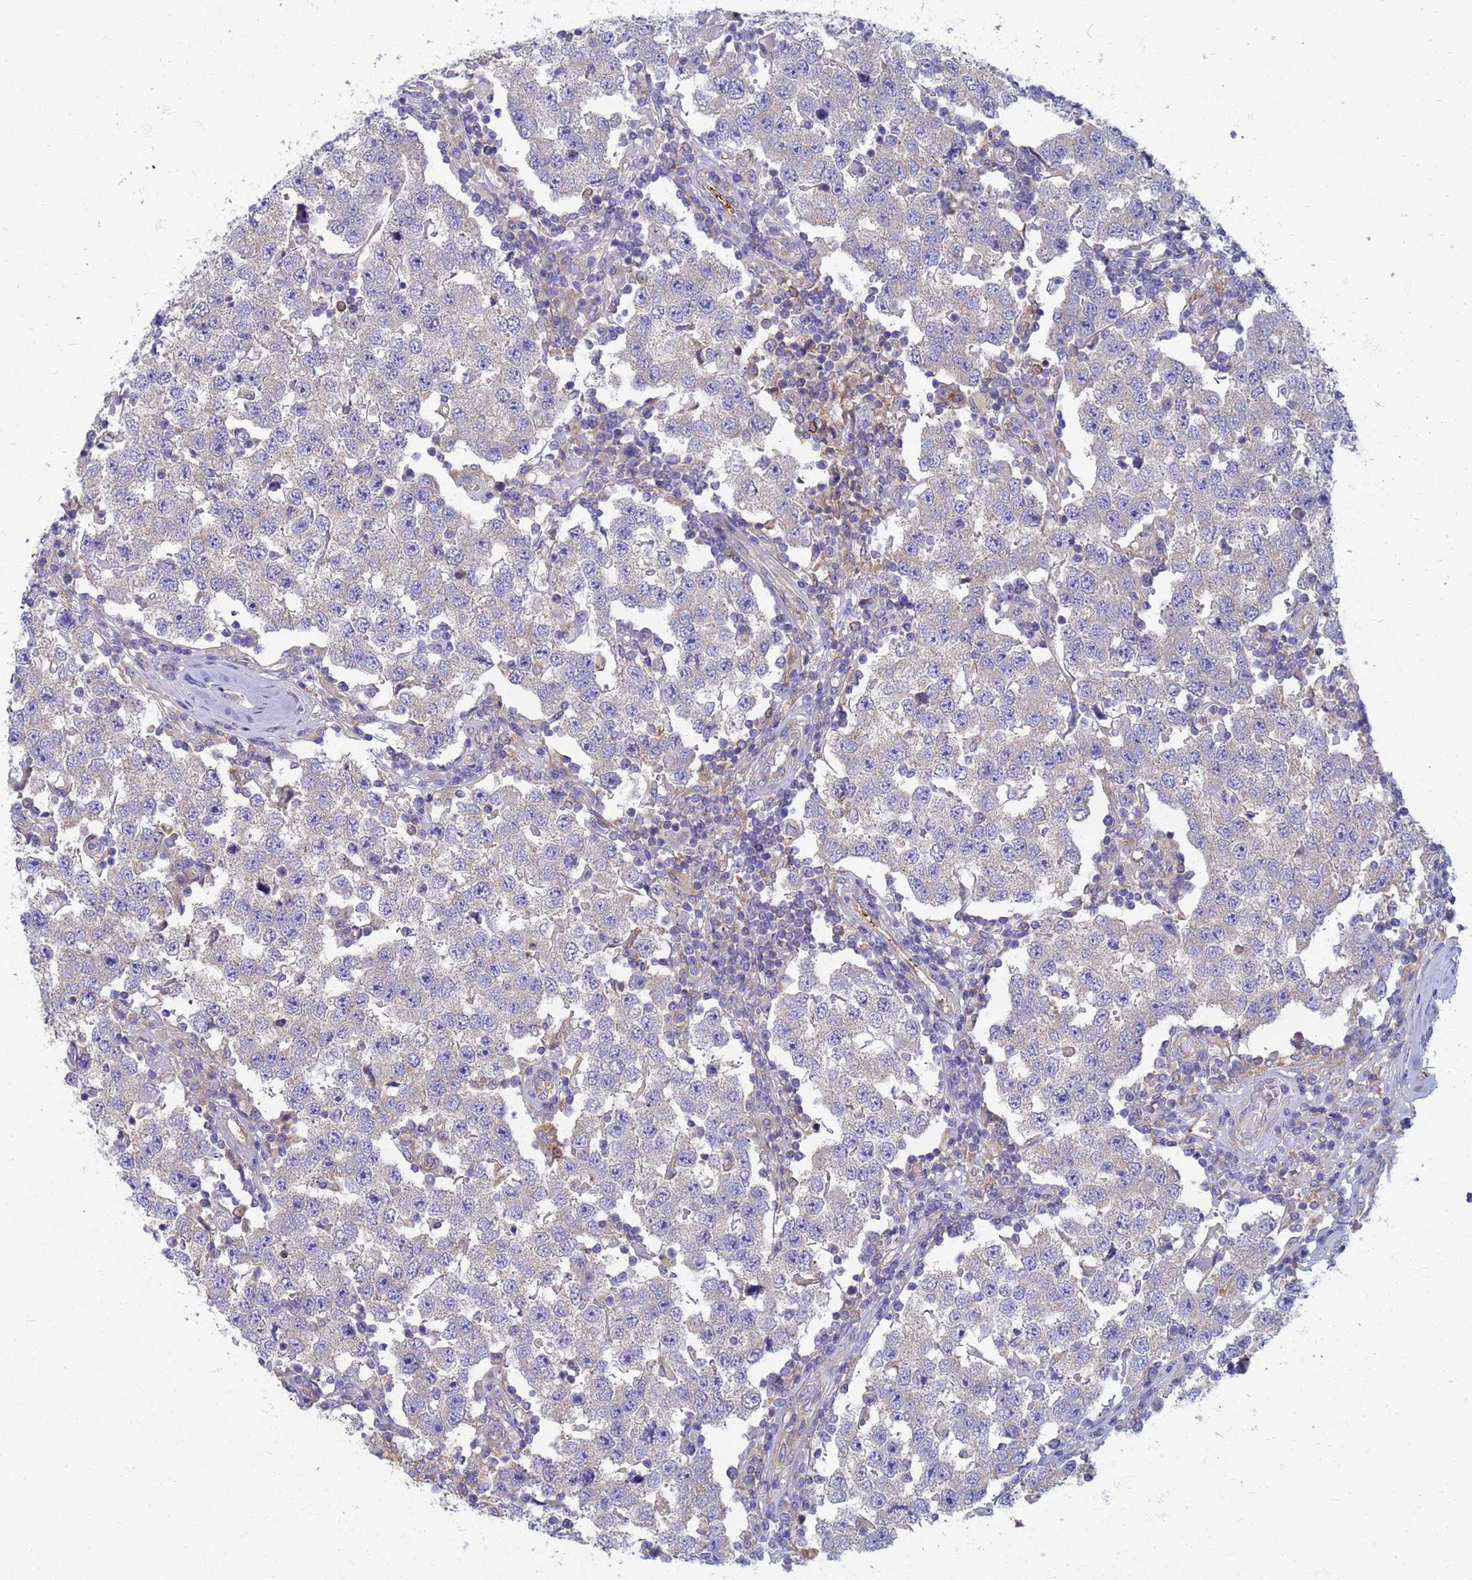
{"staining": {"intensity": "negative", "quantity": "none", "location": "none"}, "tissue": "testis cancer", "cell_type": "Tumor cells", "image_type": "cancer", "snomed": [{"axis": "morphology", "description": "Seminoma, NOS"}, {"axis": "topography", "description": "Testis"}], "caption": "Immunohistochemical staining of human testis seminoma exhibits no significant staining in tumor cells.", "gene": "EEA1", "patient": {"sex": "male", "age": 34}}